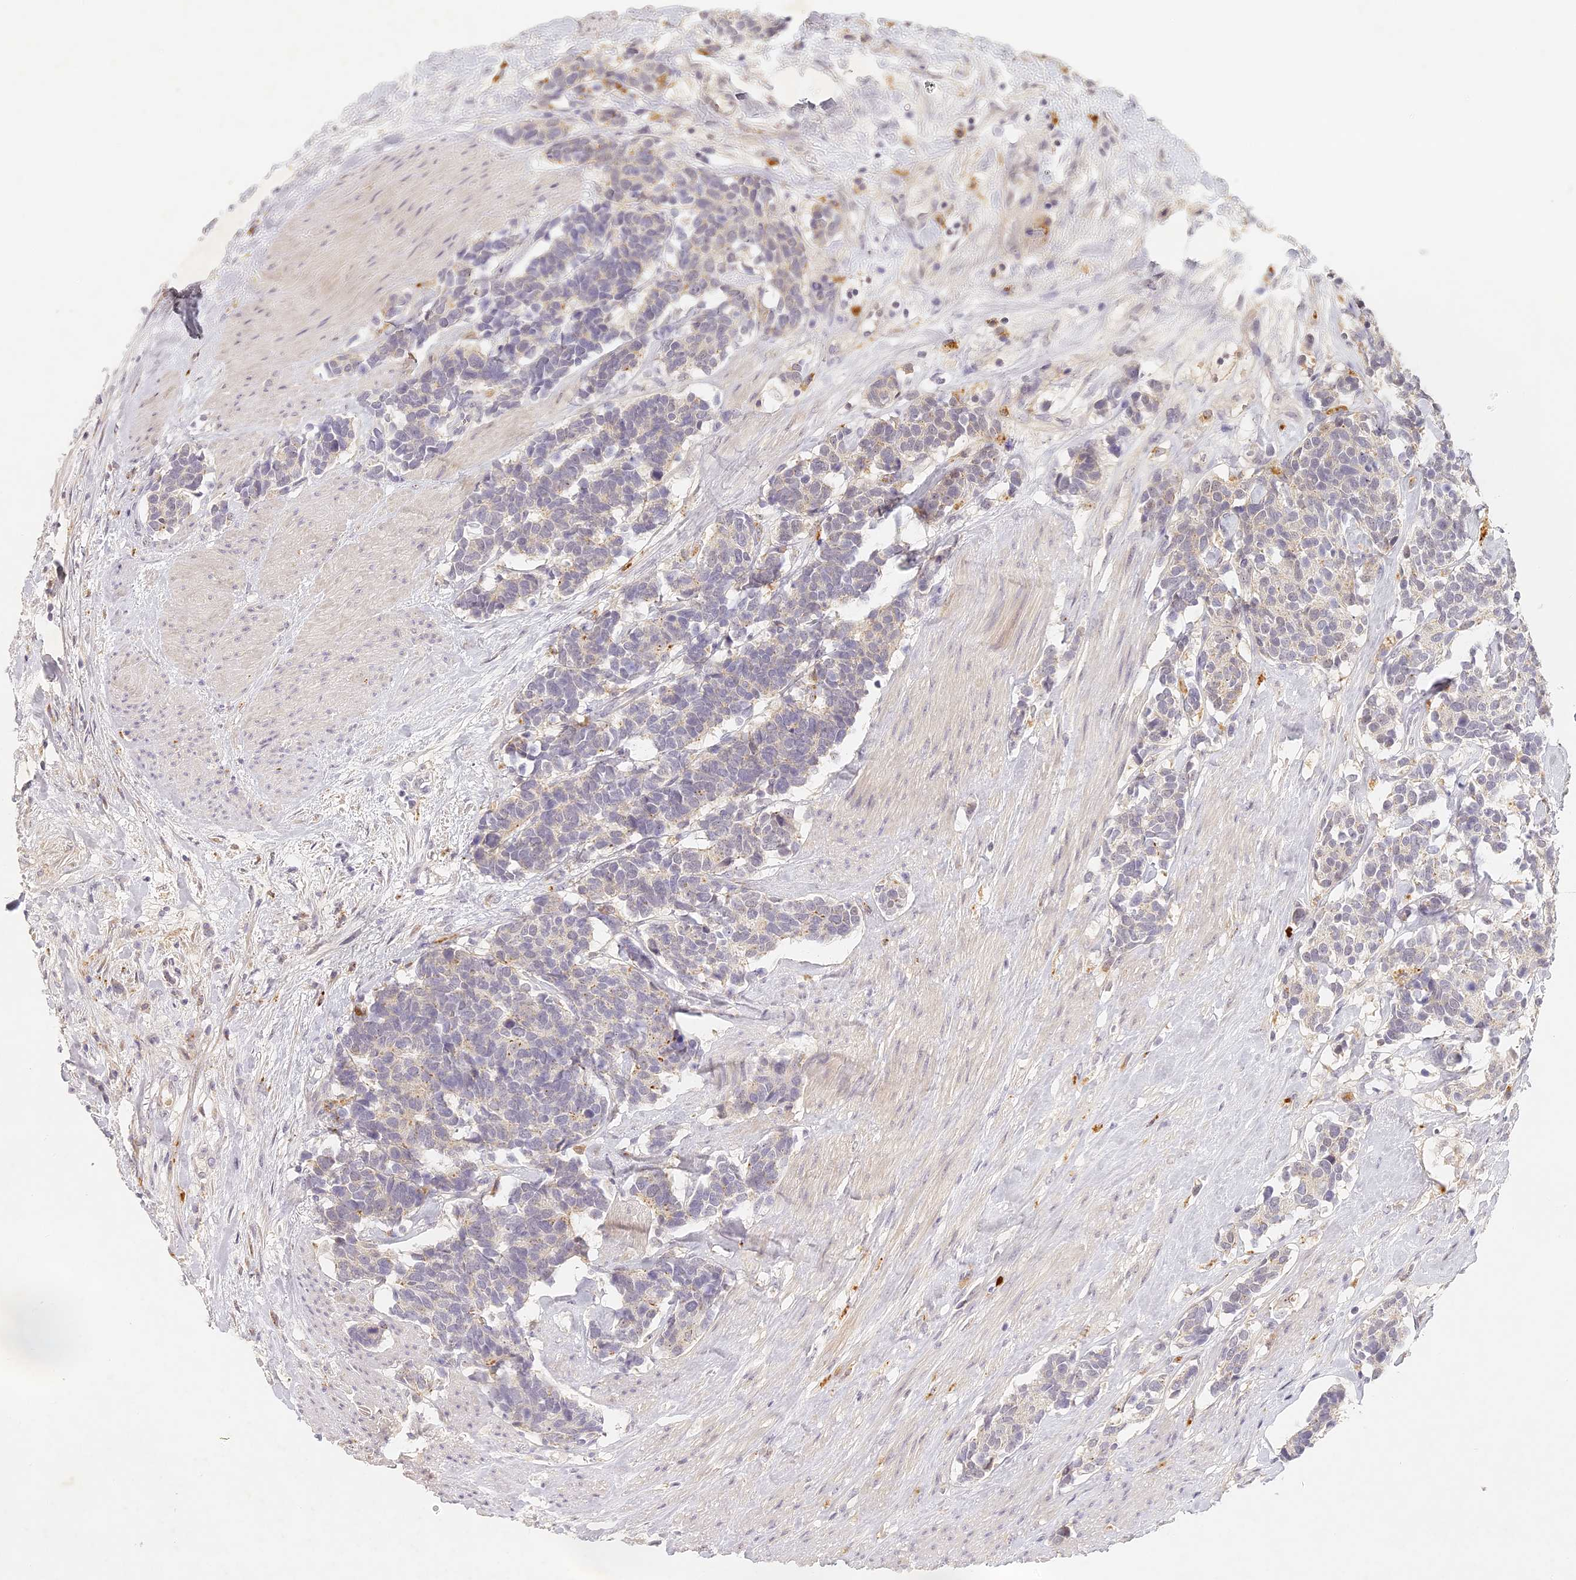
{"staining": {"intensity": "weak", "quantity": "<25%", "location": "cytoplasmic/membranous"}, "tissue": "carcinoid", "cell_type": "Tumor cells", "image_type": "cancer", "snomed": [{"axis": "morphology", "description": "Carcinoma, NOS"}, {"axis": "morphology", "description": "Carcinoid, malignant, NOS"}, {"axis": "topography", "description": "Urinary bladder"}], "caption": "DAB immunohistochemical staining of carcinoma demonstrates no significant positivity in tumor cells.", "gene": "ELL3", "patient": {"sex": "male", "age": 57}}